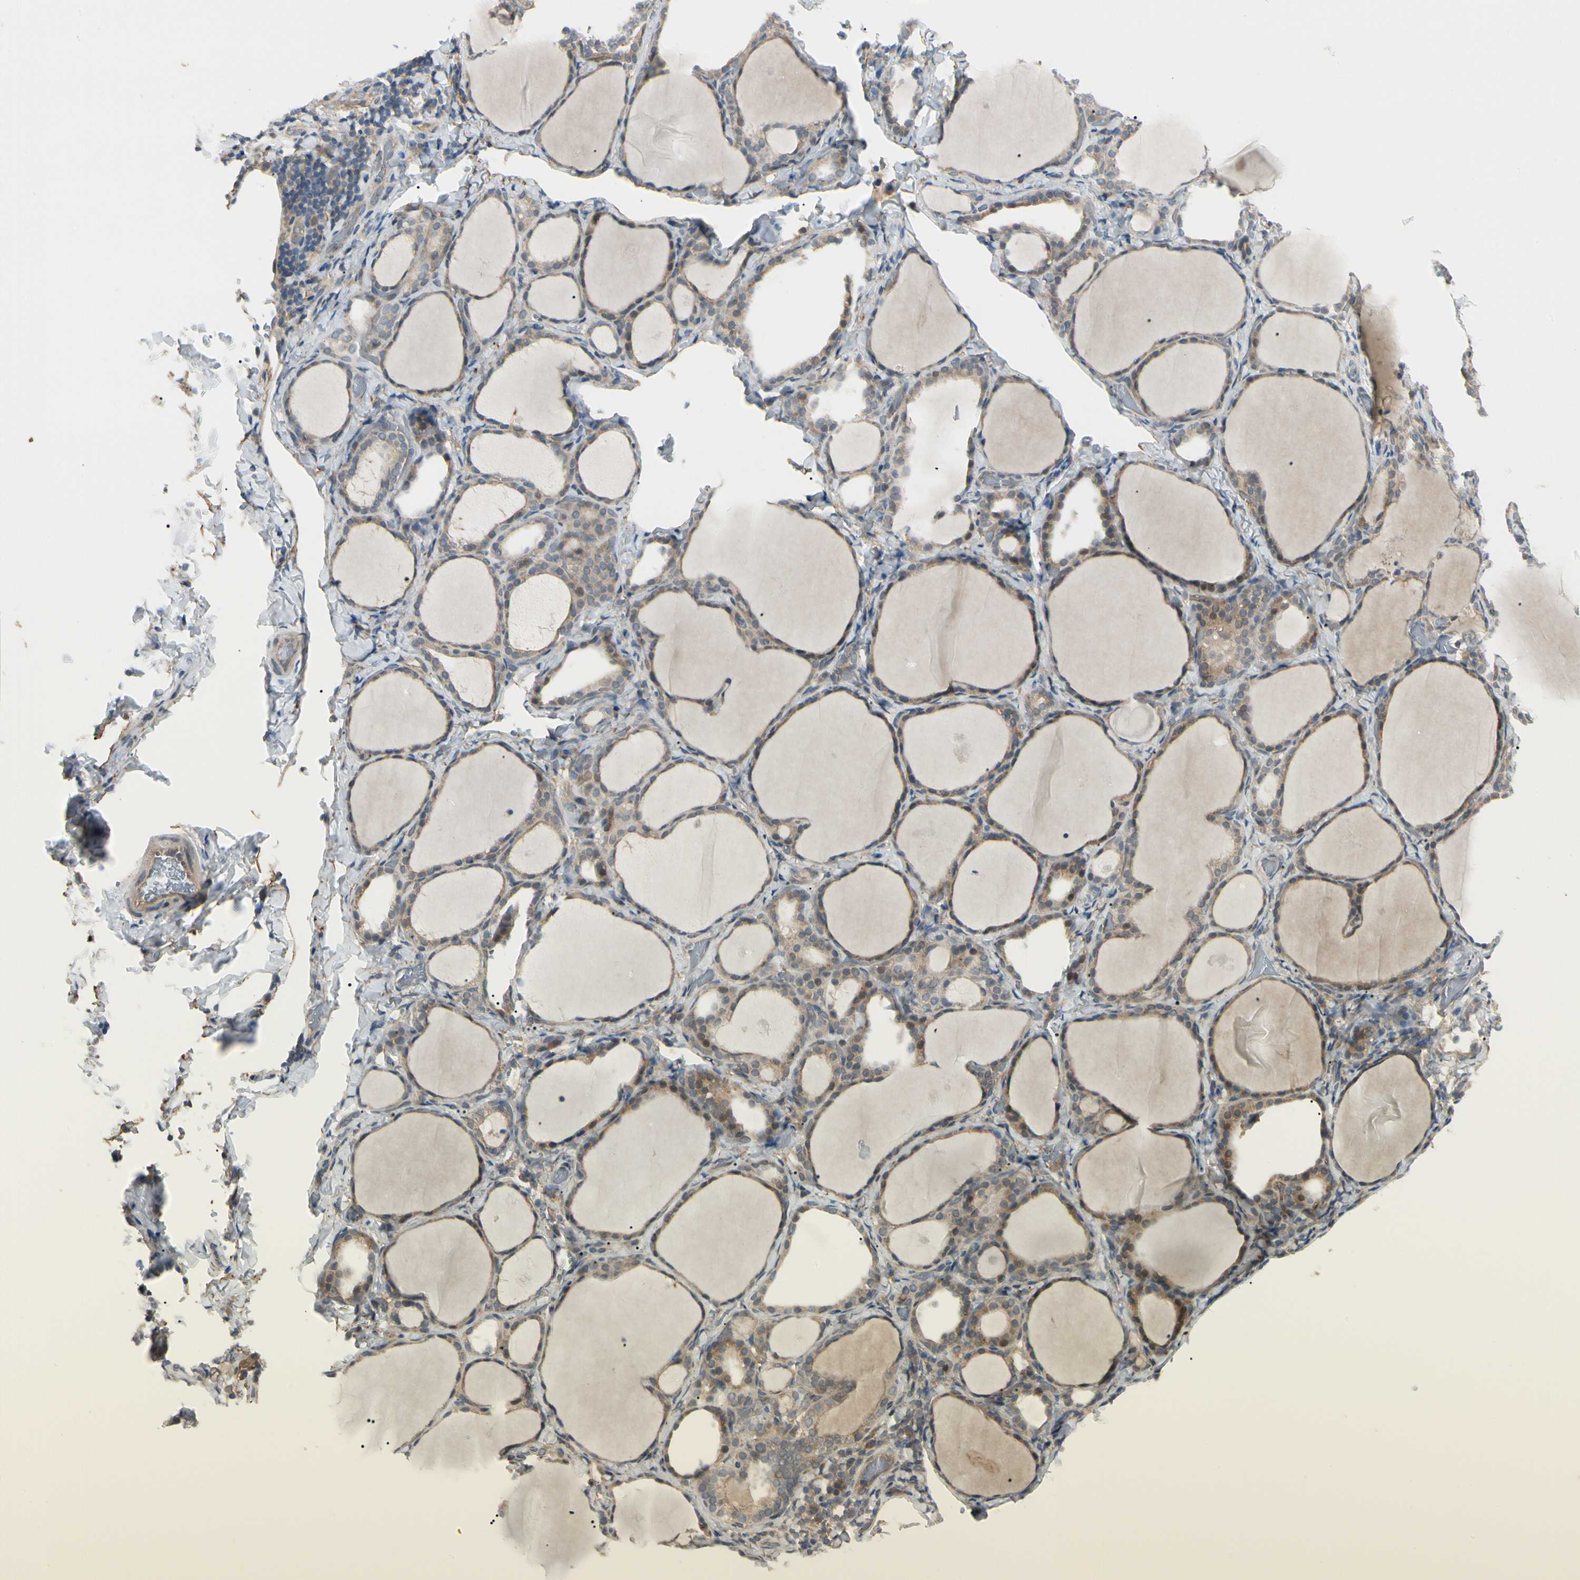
{"staining": {"intensity": "weak", "quantity": ">75%", "location": "cytoplasmic/membranous"}, "tissue": "thyroid gland", "cell_type": "Glandular cells", "image_type": "normal", "snomed": [{"axis": "morphology", "description": "Normal tissue, NOS"}, {"axis": "morphology", "description": "Papillary adenocarcinoma, NOS"}, {"axis": "topography", "description": "Thyroid gland"}], "caption": "Weak cytoplasmic/membranous staining for a protein is appreciated in approximately >75% of glandular cells of unremarkable thyroid gland using immunohistochemistry.", "gene": "F2R", "patient": {"sex": "female", "age": 30}}